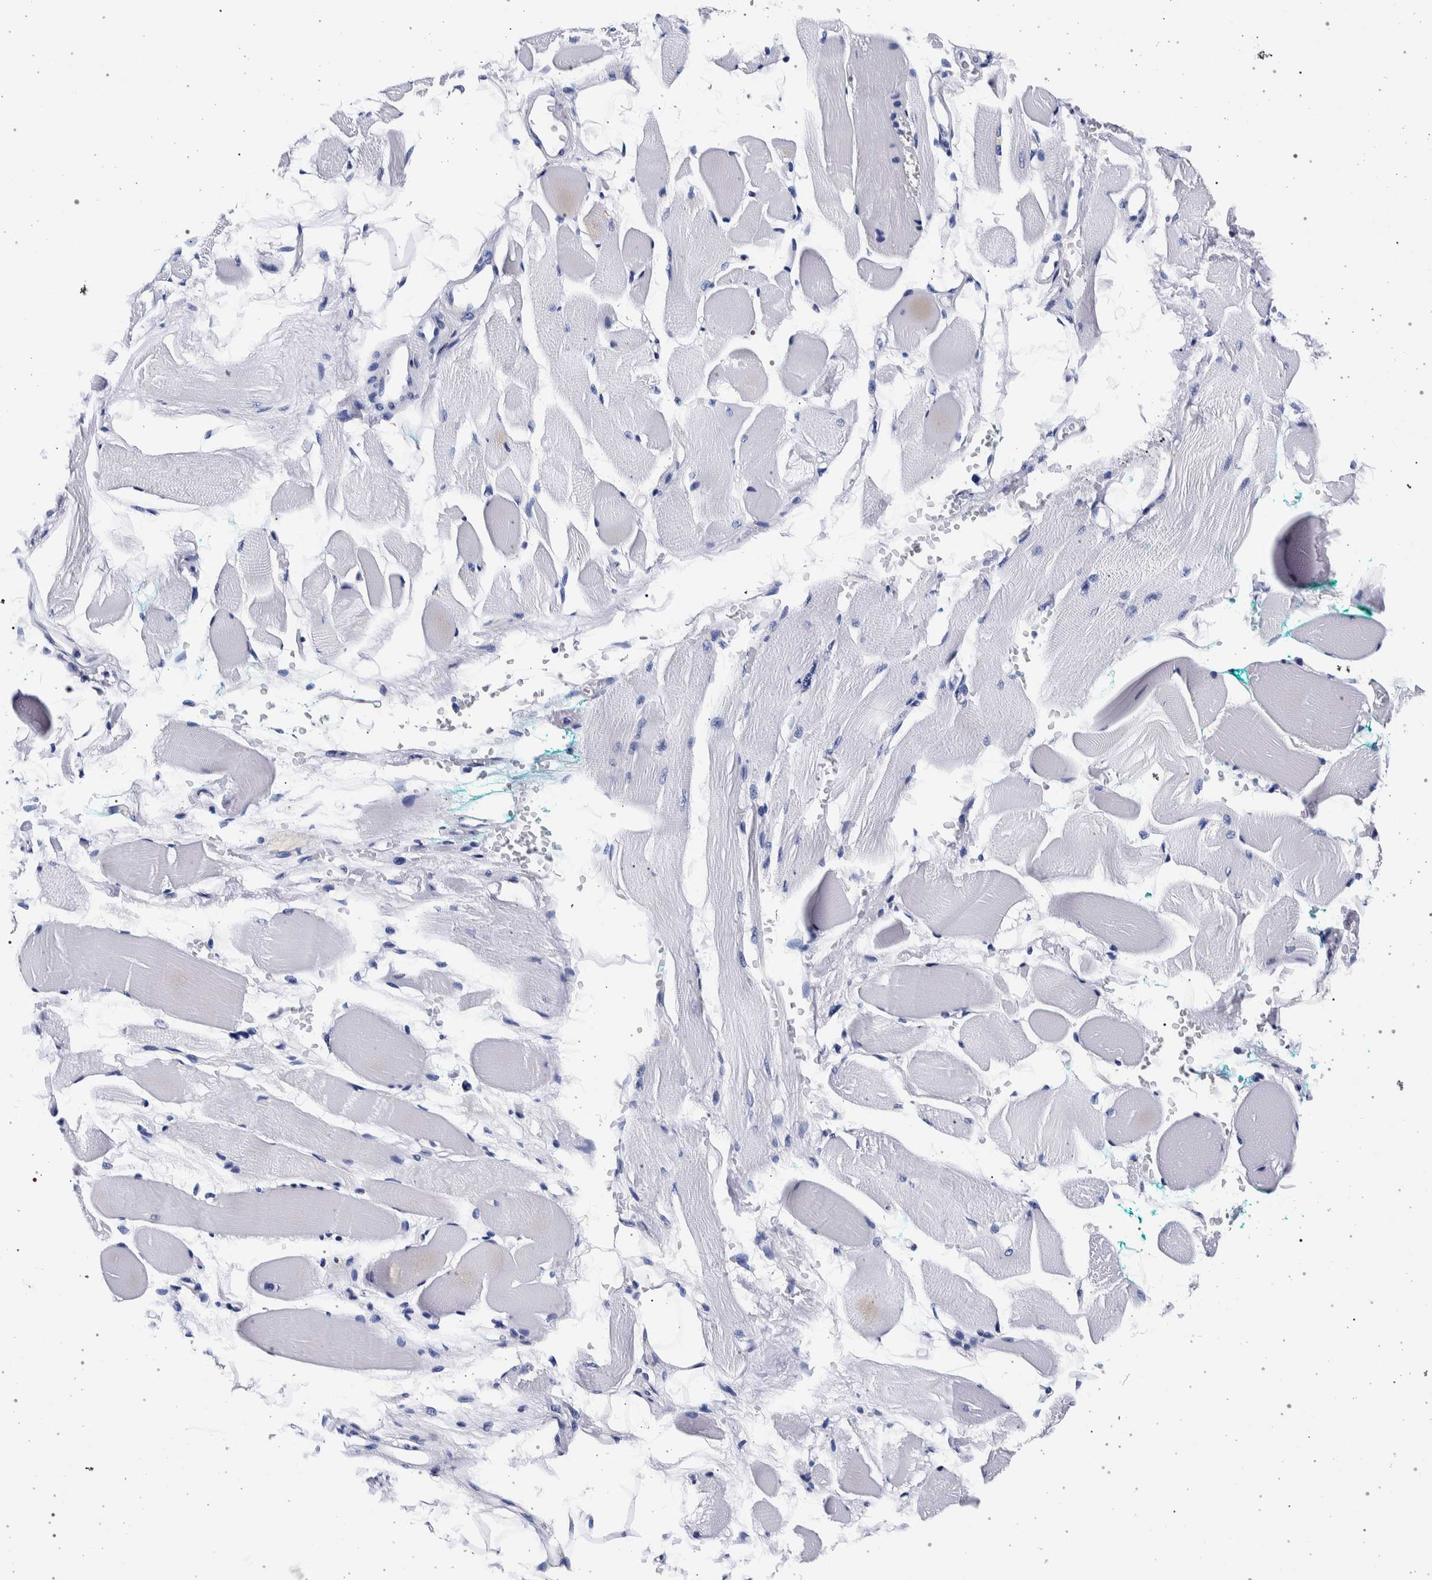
{"staining": {"intensity": "negative", "quantity": "none", "location": "none"}, "tissue": "skeletal muscle", "cell_type": "Myocytes", "image_type": "normal", "snomed": [{"axis": "morphology", "description": "Normal tissue, NOS"}, {"axis": "topography", "description": "Skeletal muscle"}, {"axis": "topography", "description": "Peripheral nerve tissue"}], "caption": "Immunohistochemistry (IHC) photomicrograph of normal skeletal muscle stained for a protein (brown), which shows no staining in myocytes.", "gene": "NIBAN2", "patient": {"sex": "female", "age": 84}}